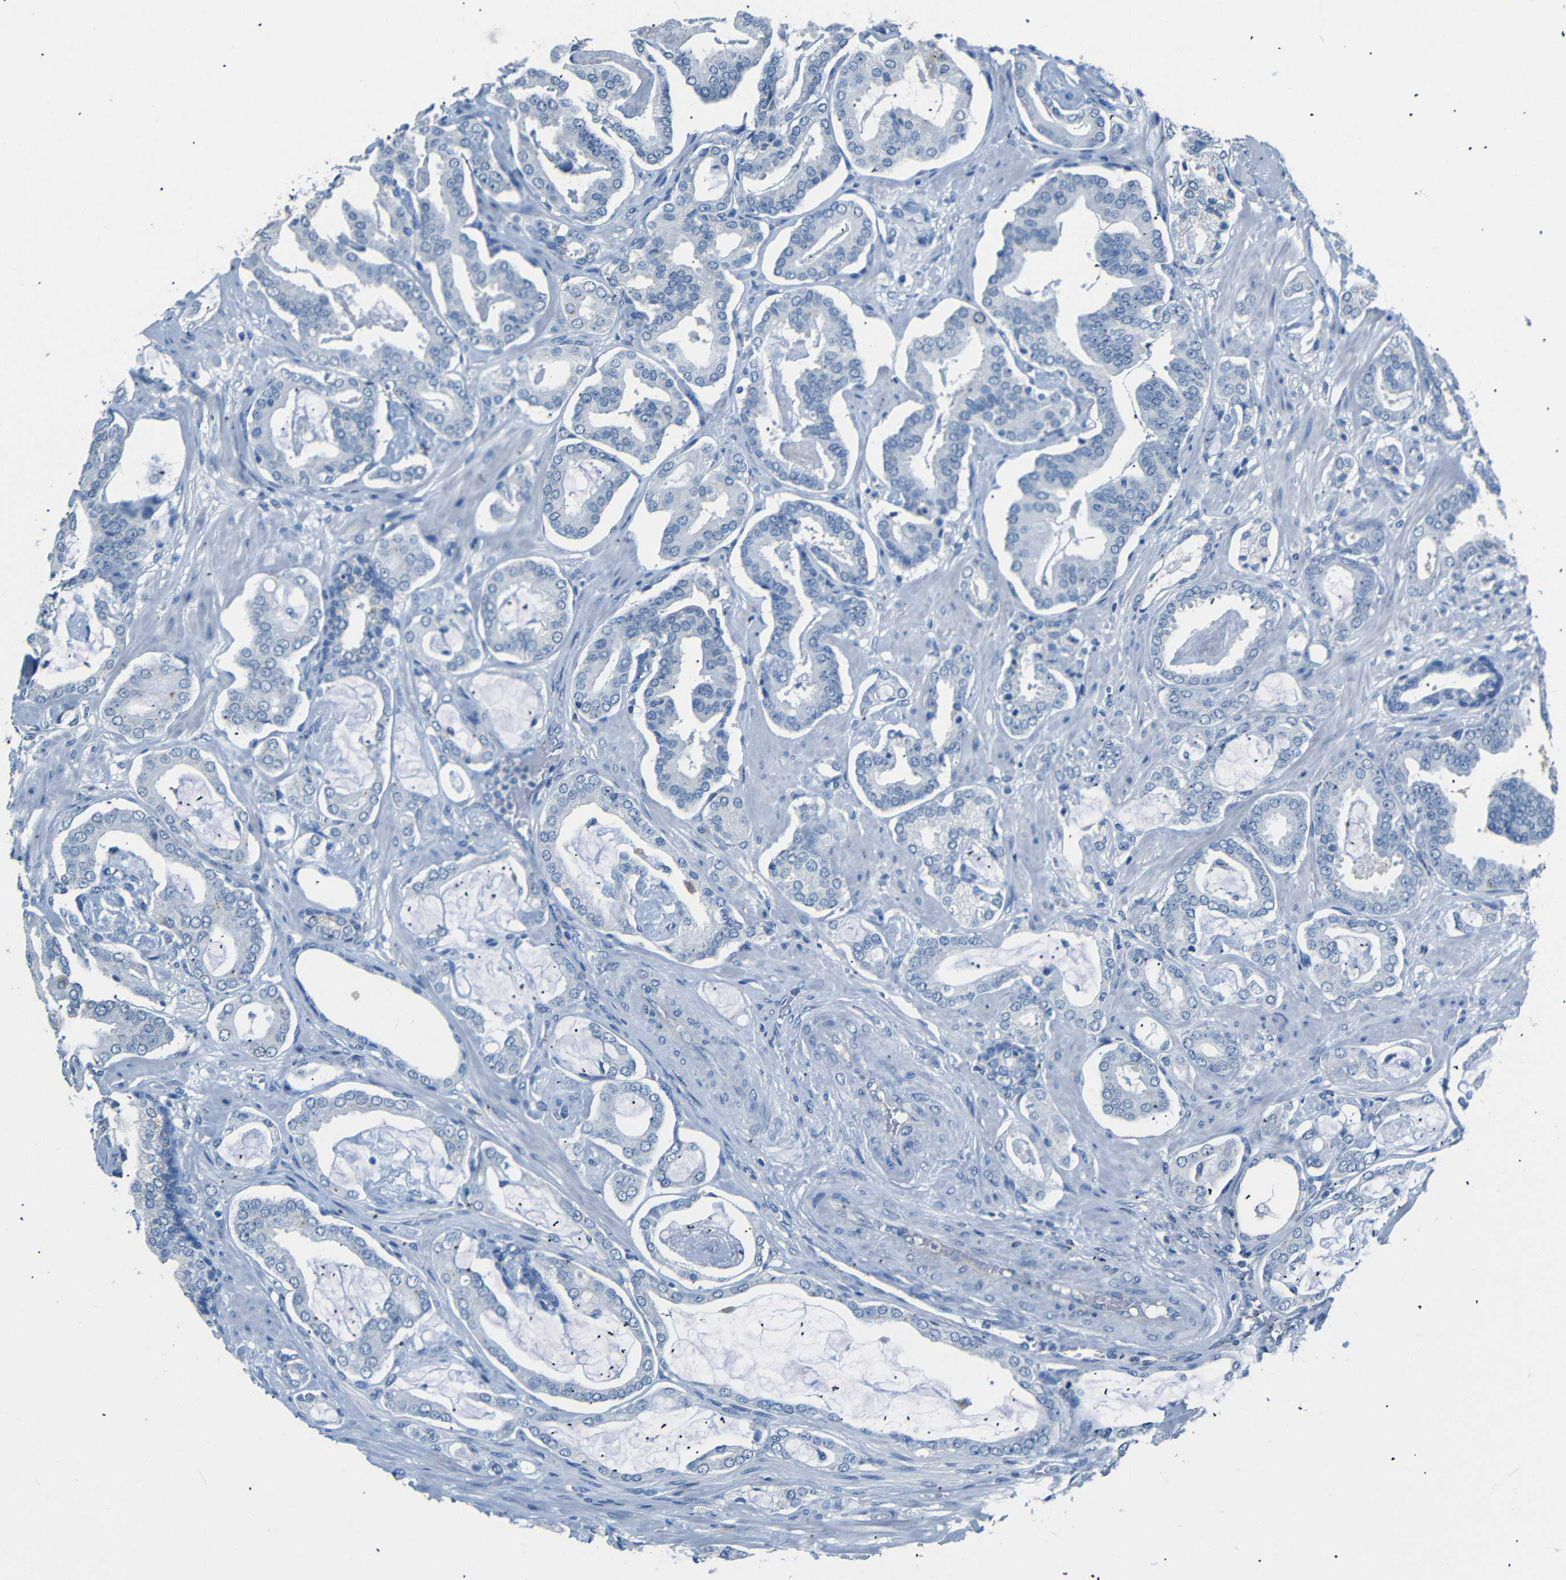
{"staining": {"intensity": "negative", "quantity": "none", "location": "none"}, "tissue": "prostate cancer", "cell_type": "Tumor cells", "image_type": "cancer", "snomed": [{"axis": "morphology", "description": "Adenocarcinoma, Low grade"}, {"axis": "topography", "description": "Prostate"}], "caption": "Immunohistochemical staining of human low-grade adenocarcinoma (prostate) demonstrates no significant staining in tumor cells. The staining is performed using DAB brown chromogen with nuclei counter-stained in using hematoxylin.", "gene": "INCENP", "patient": {"sex": "male", "age": 53}}